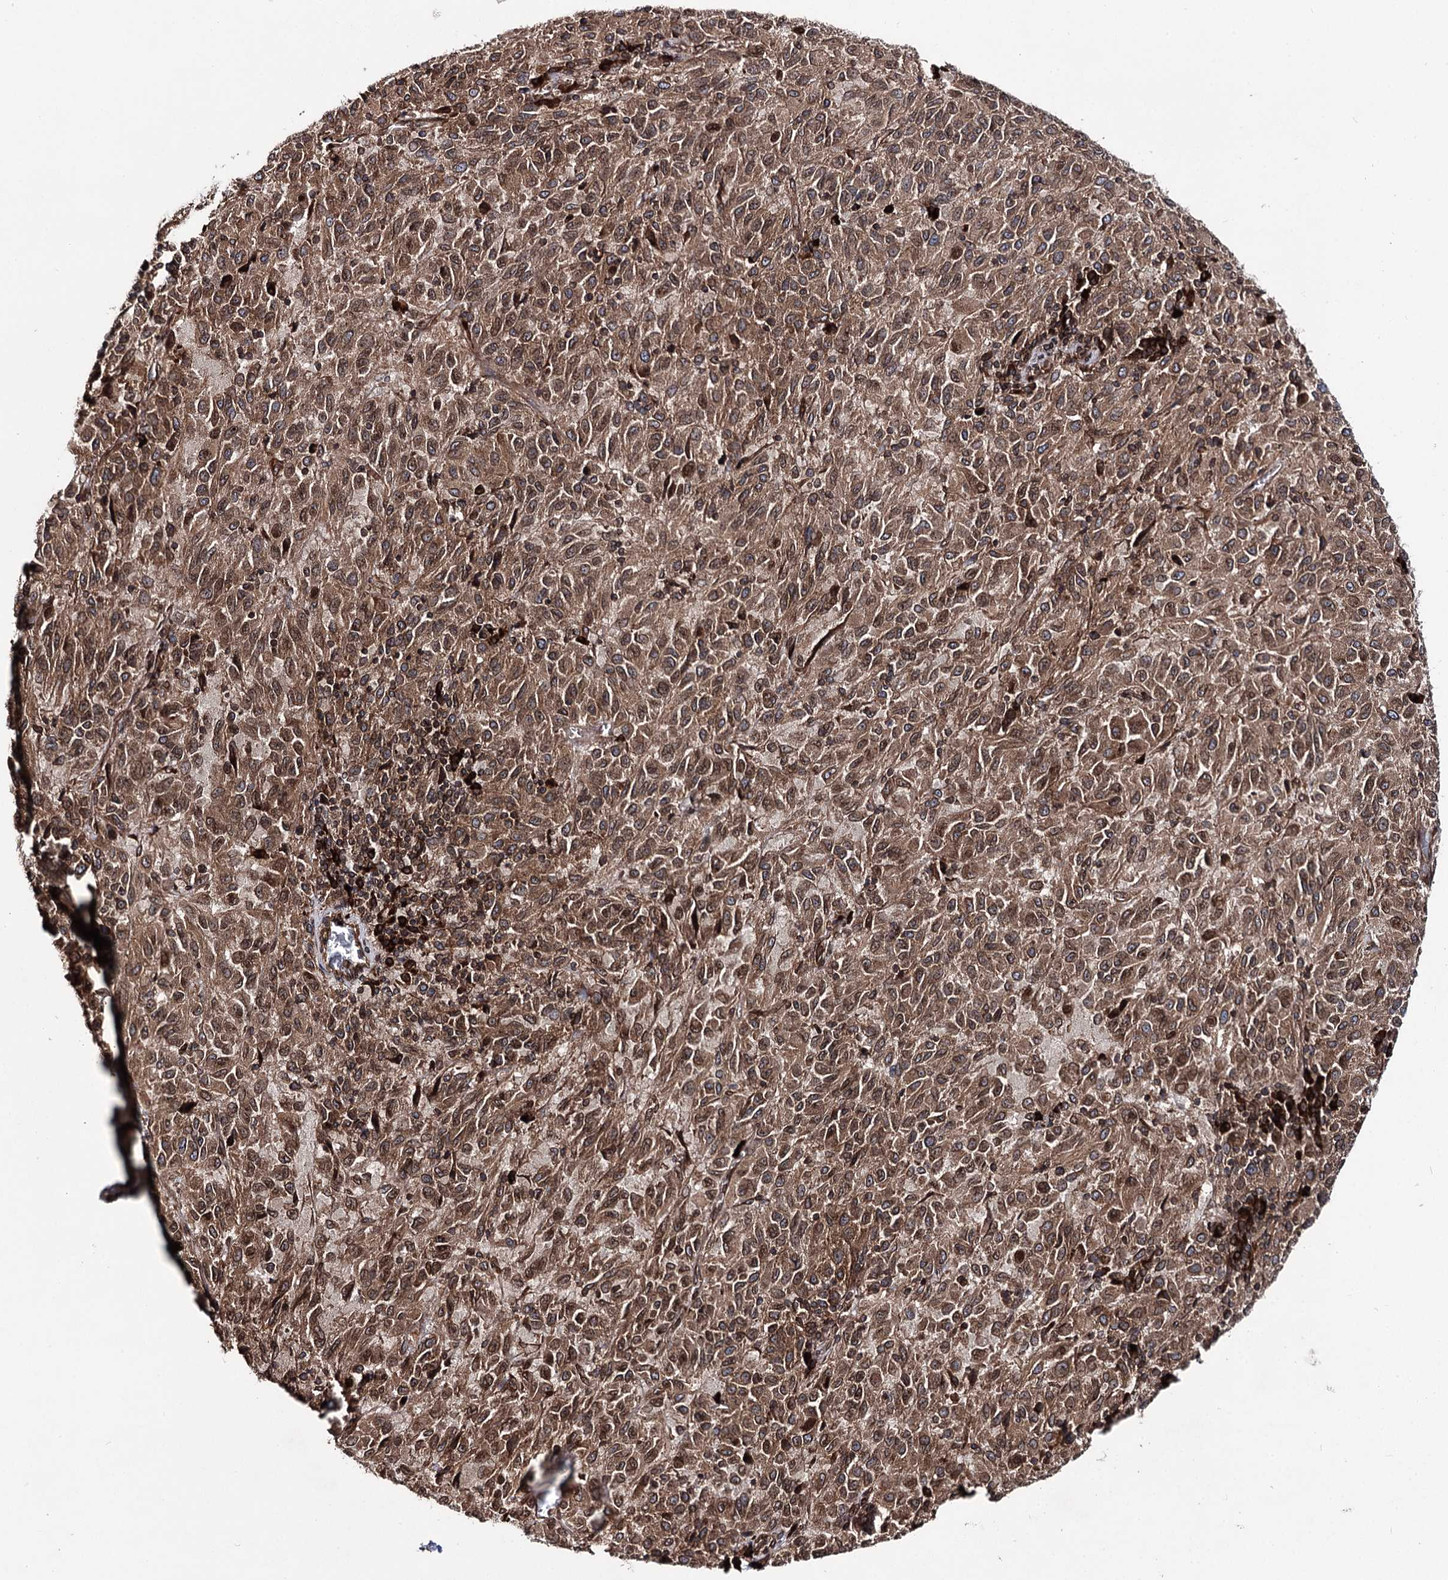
{"staining": {"intensity": "moderate", "quantity": ">75%", "location": "cytoplasmic/membranous,nuclear"}, "tissue": "melanoma", "cell_type": "Tumor cells", "image_type": "cancer", "snomed": [{"axis": "morphology", "description": "Malignant melanoma, Metastatic site"}, {"axis": "topography", "description": "Lung"}], "caption": "An image showing moderate cytoplasmic/membranous and nuclear staining in about >75% of tumor cells in melanoma, as visualized by brown immunohistochemical staining.", "gene": "FGFR1OP2", "patient": {"sex": "male", "age": 64}}